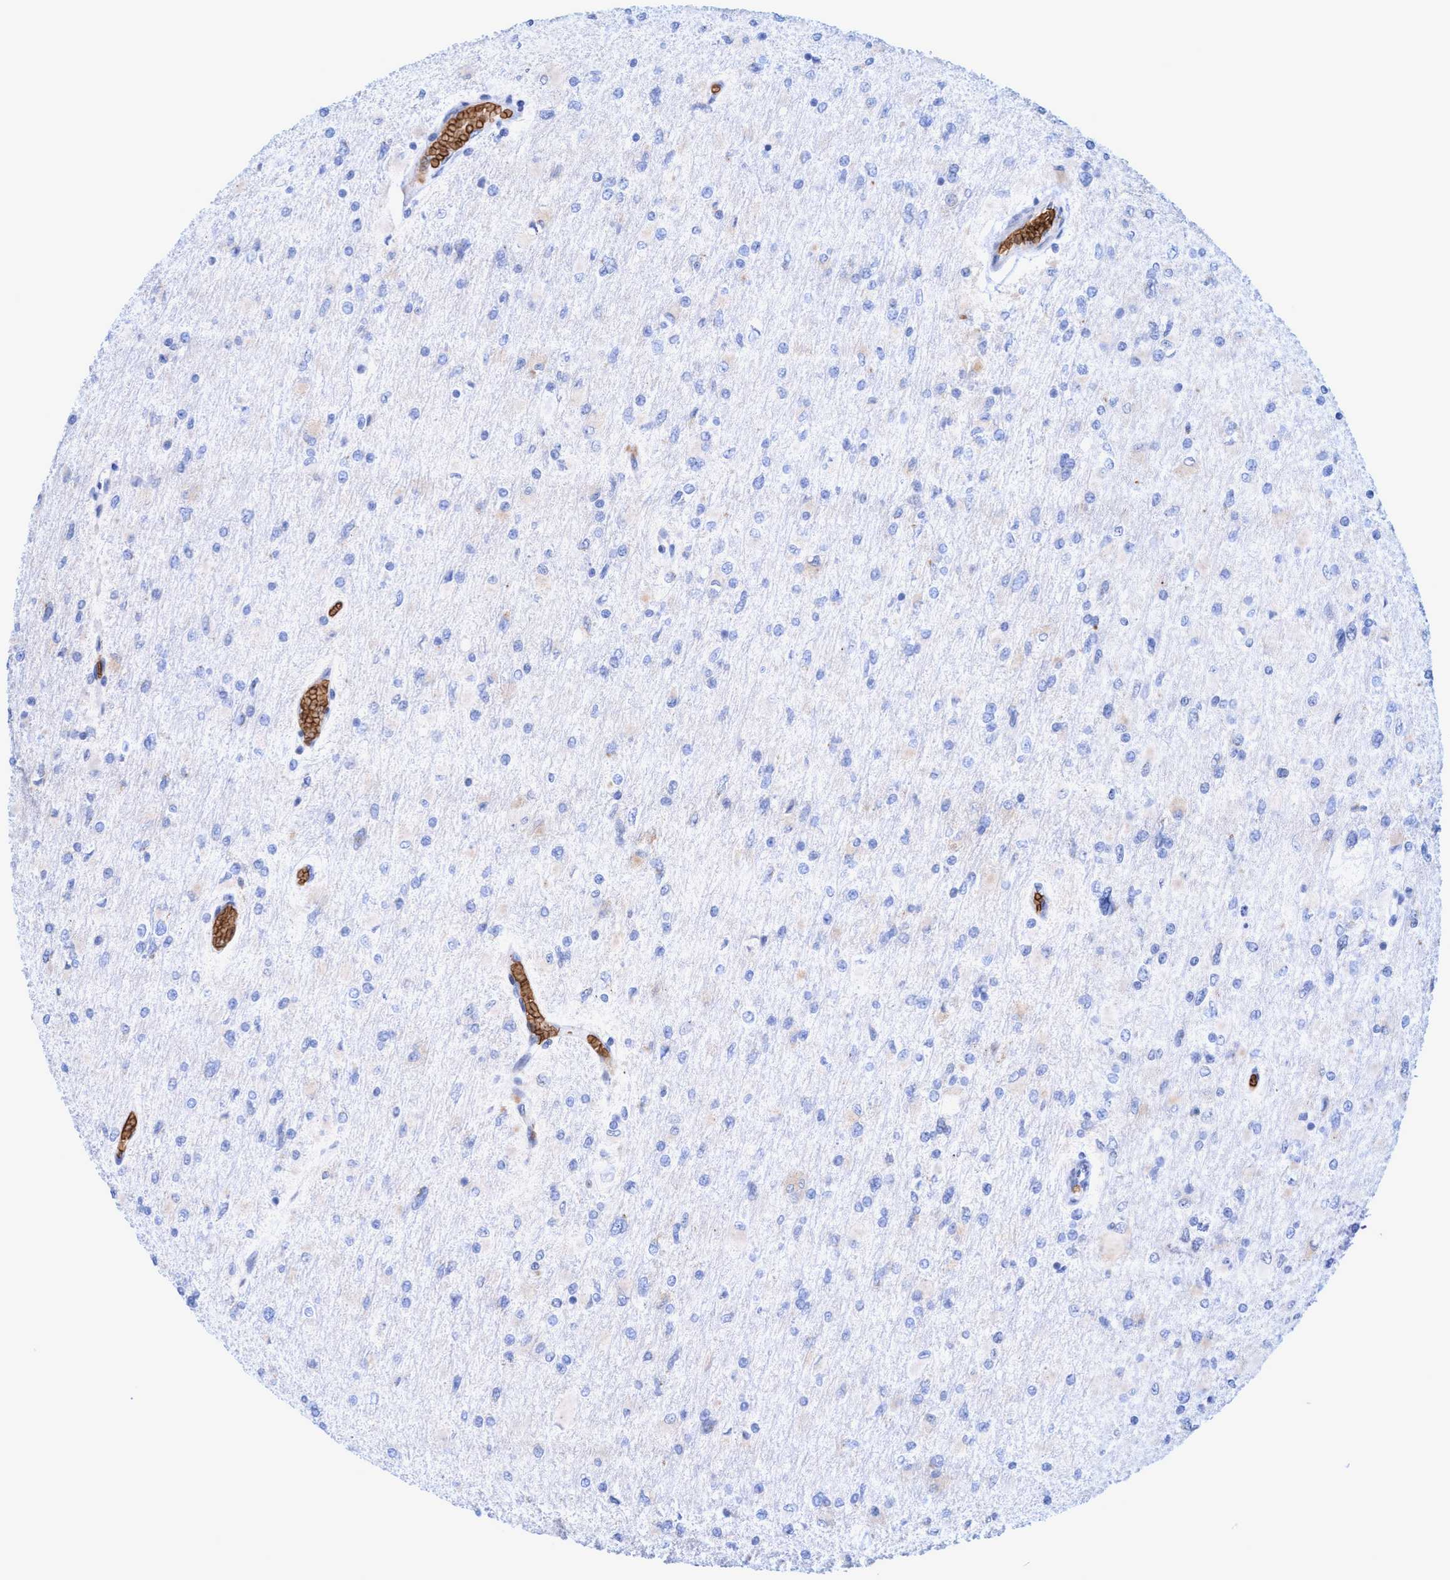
{"staining": {"intensity": "negative", "quantity": "none", "location": "none"}, "tissue": "glioma", "cell_type": "Tumor cells", "image_type": "cancer", "snomed": [{"axis": "morphology", "description": "Glioma, malignant, High grade"}, {"axis": "topography", "description": "Cerebral cortex"}], "caption": "The micrograph exhibits no significant expression in tumor cells of malignant high-grade glioma. Nuclei are stained in blue.", "gene": "SPEM2", "patient": {"sex": "female", "age": 36}}